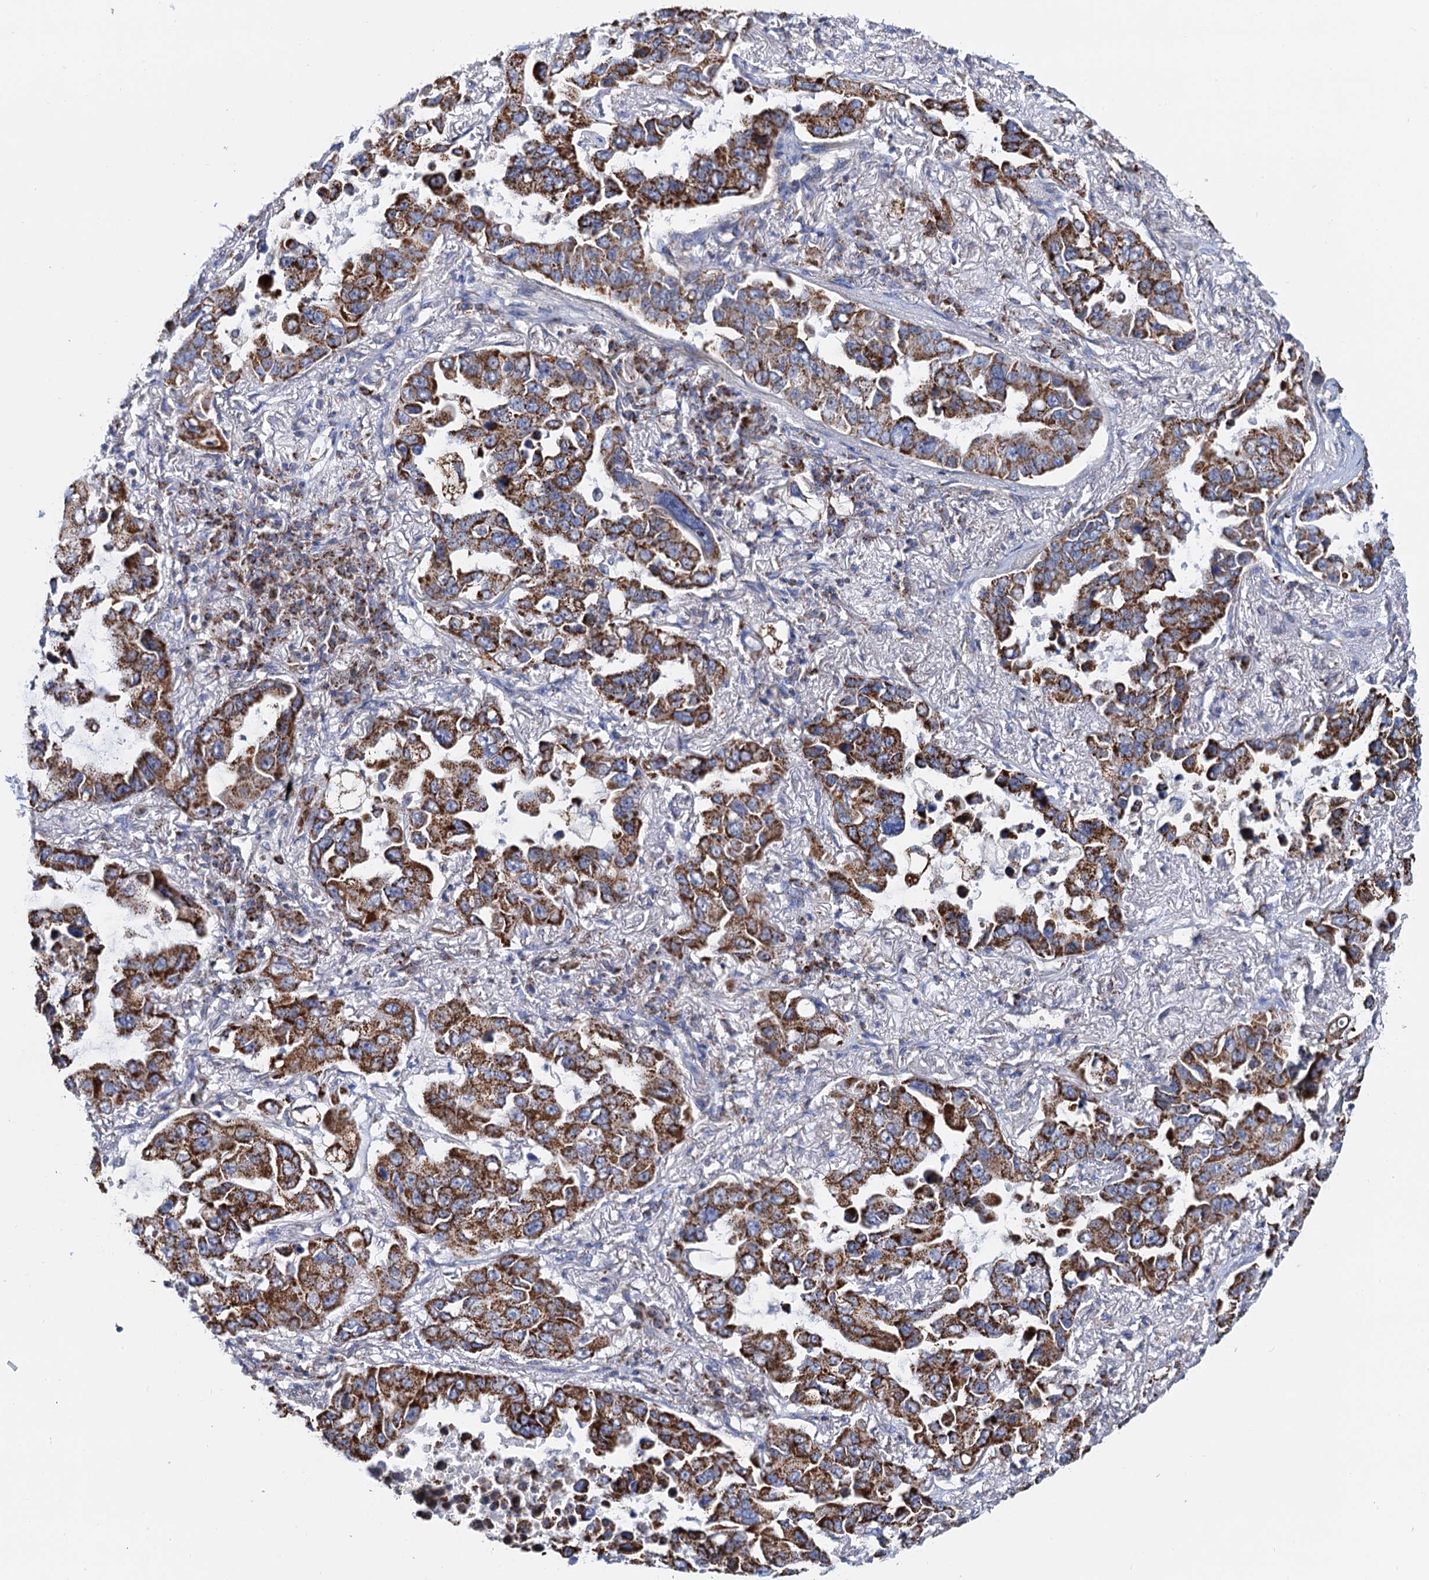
{"staining": {"intensity": "strong", "quantity": ">75%", "location": "cytoplasmic/membranous"}, "tissue": "lung cancer", "cell_type": "Tumor cells", "image_type": "cancer", "snomed": [{"axis": "morphology", "description": "Adenocarcinoma, NOS"}, {"axis": "topography", "description": "Lung"}], "caption": "IHC of human lung adenocarcinoma reveals high levels of strong cytoplasmic/membranous expression in about >75% of tumor cells. Nuclei are stained in blue.", "gene": "C2CD3", "patient": {"sex": "male", "age": 64}}